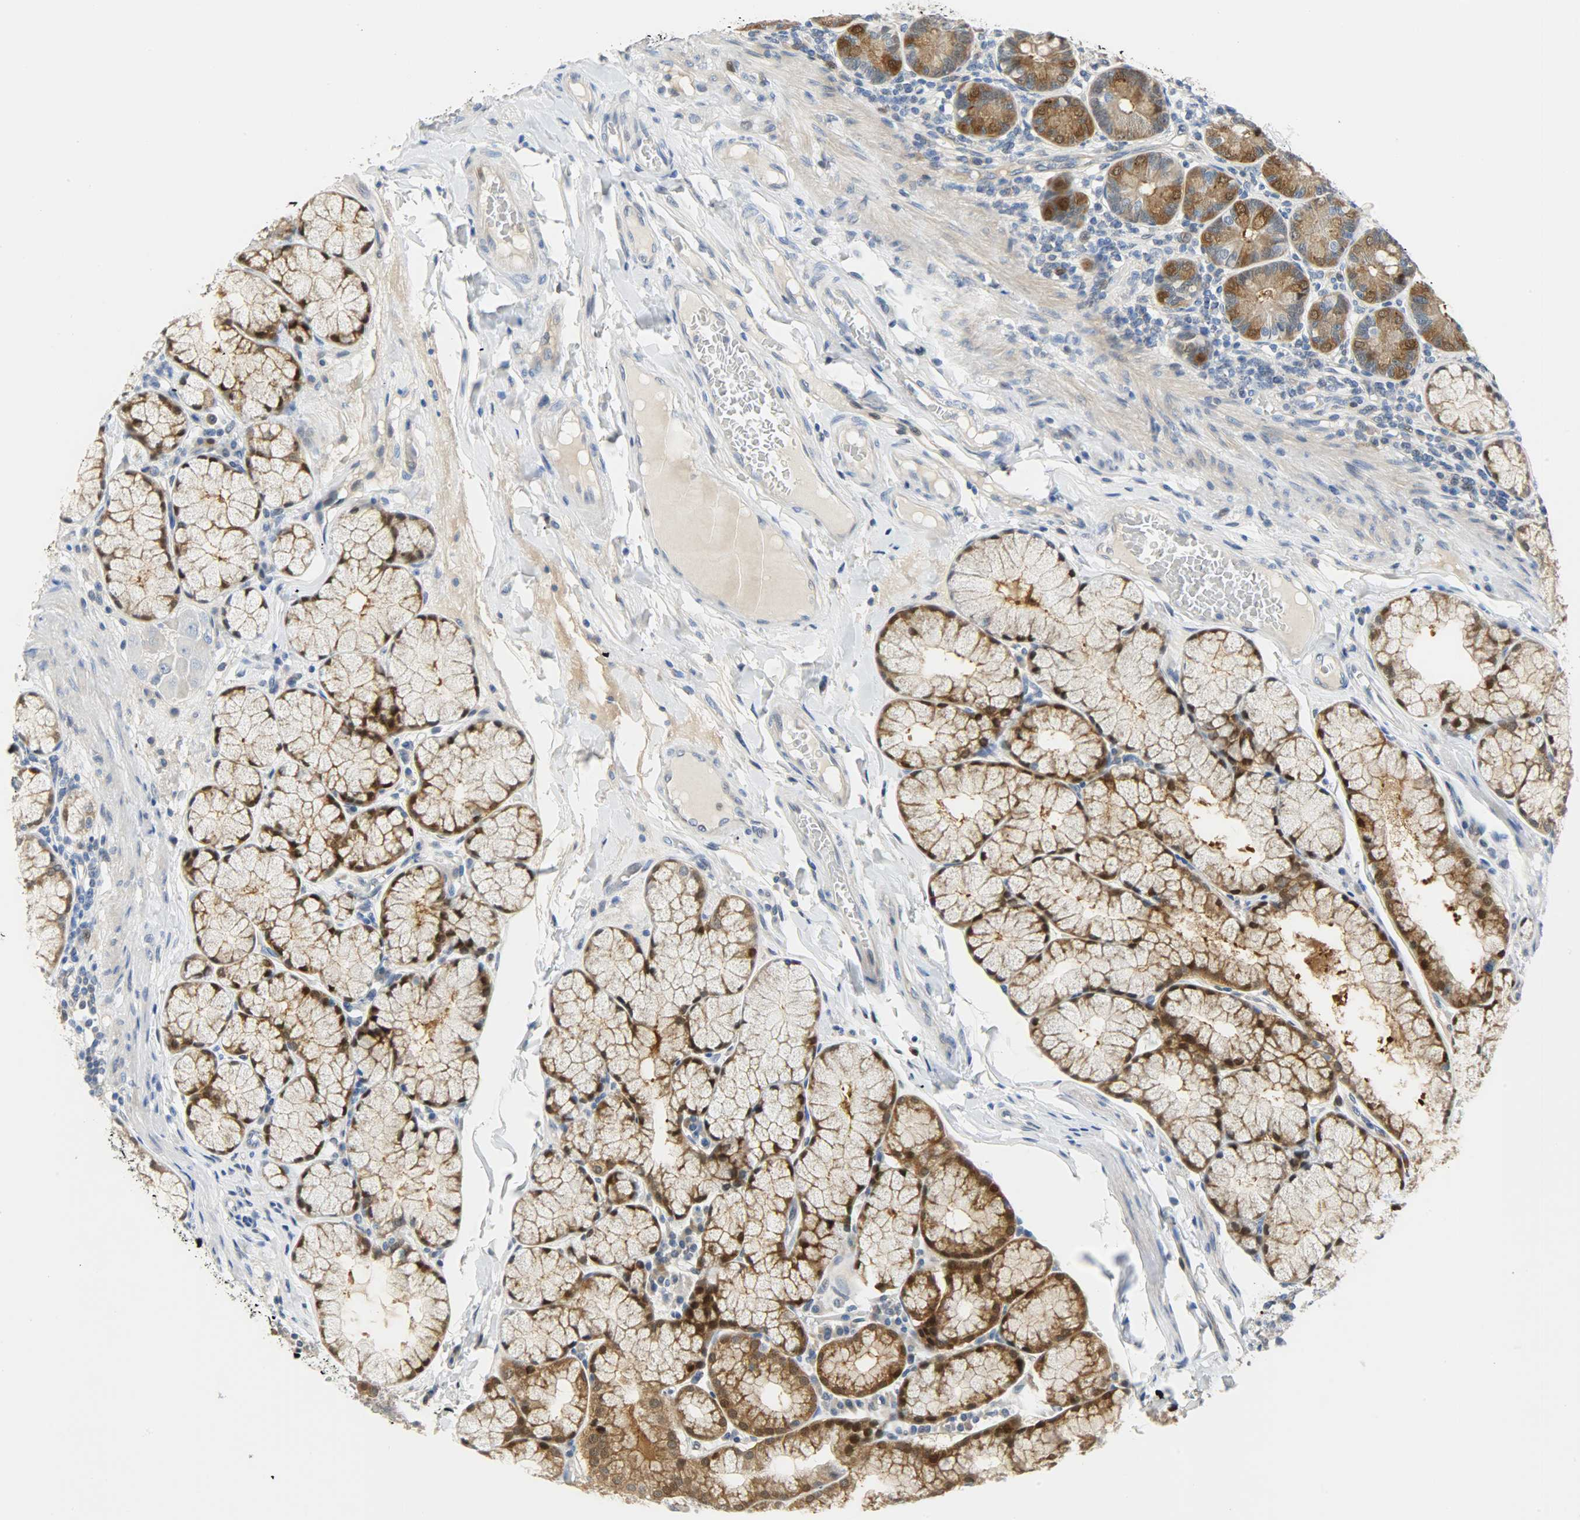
{"staining": {"intensity": "moderate", "quantity": "25%-75%", "location": "cytoplasmic/membranous,nuclear"}, "tissue": "duodenum", "cell_type": "Glandular cells", "image_type": "normal", "snomed": [{"axis": "morphology", "description": "Normal tissue, NOS"}, {"axis": "topography", "description": "Duodenum"}], "caption": "Moderate cytoplasmic/membranous,nuclear positivity is seen in approximately 25%-75% of glandular cells in benign duodenum.", "gene": "EIF4EBP1", "patient": {"sex": "male", "age": 50}}